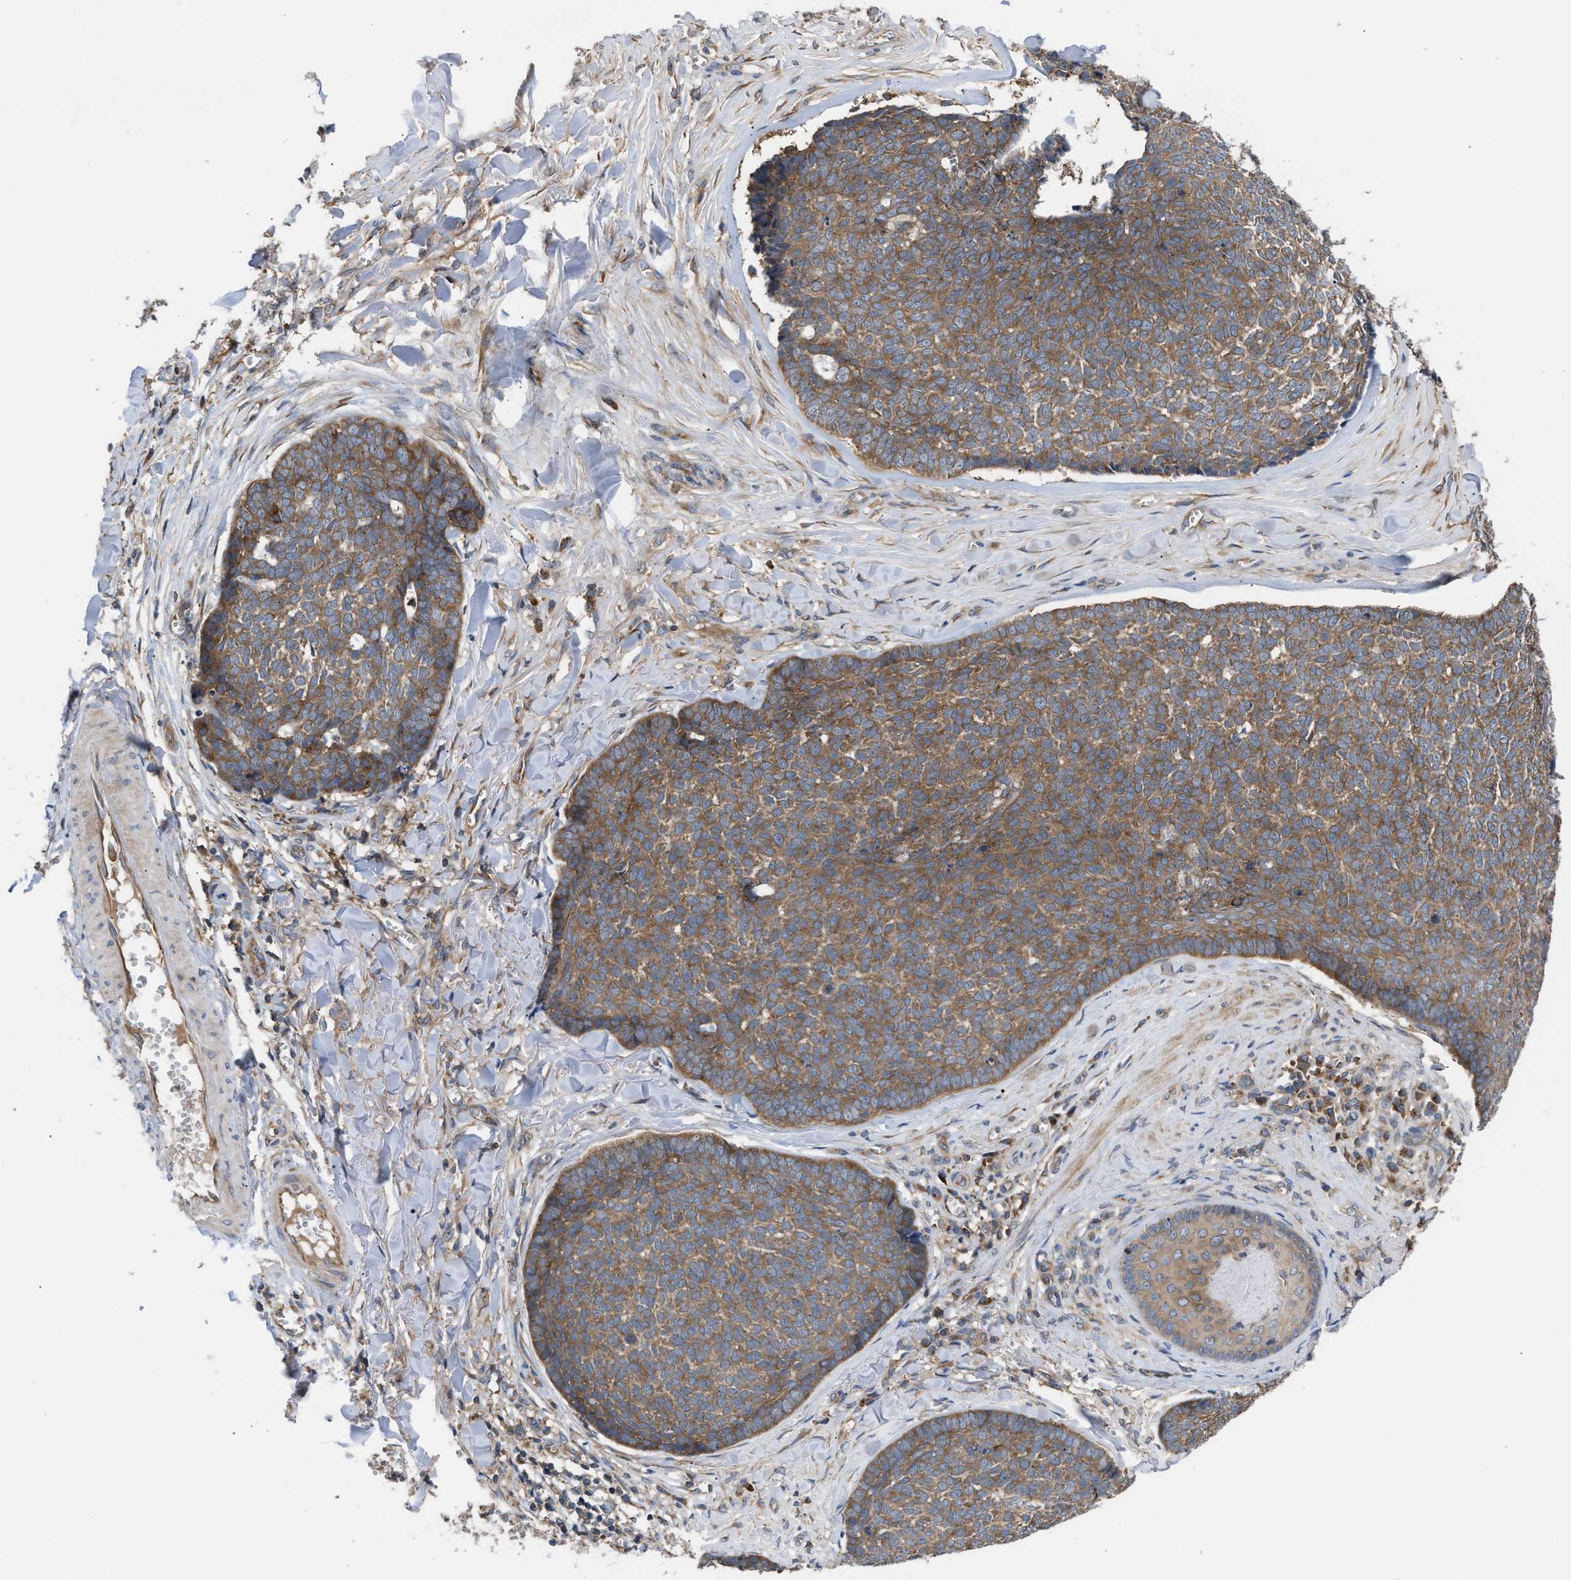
{"staining": {"intensity": "moderate", "quantity": ">75%", "location": "cytoplasmic/membranous"}, "tissue": "skin cancer", "cell_type": "Tumor cells", "image_type": "cancer", "snomed": [{"axis": "morphology", "description": "Basal cell carcinoma"}, {"axis": "topography", "description": "Skin"}], "caption": "Protein staining of skin basal cell carcinoma tissue exhibits moderate cytoplasmic/membranous expression in about >75% of tumor cells.", "gene": "LAPTM4B", "patient": {"sex": "male", "age": 84}}